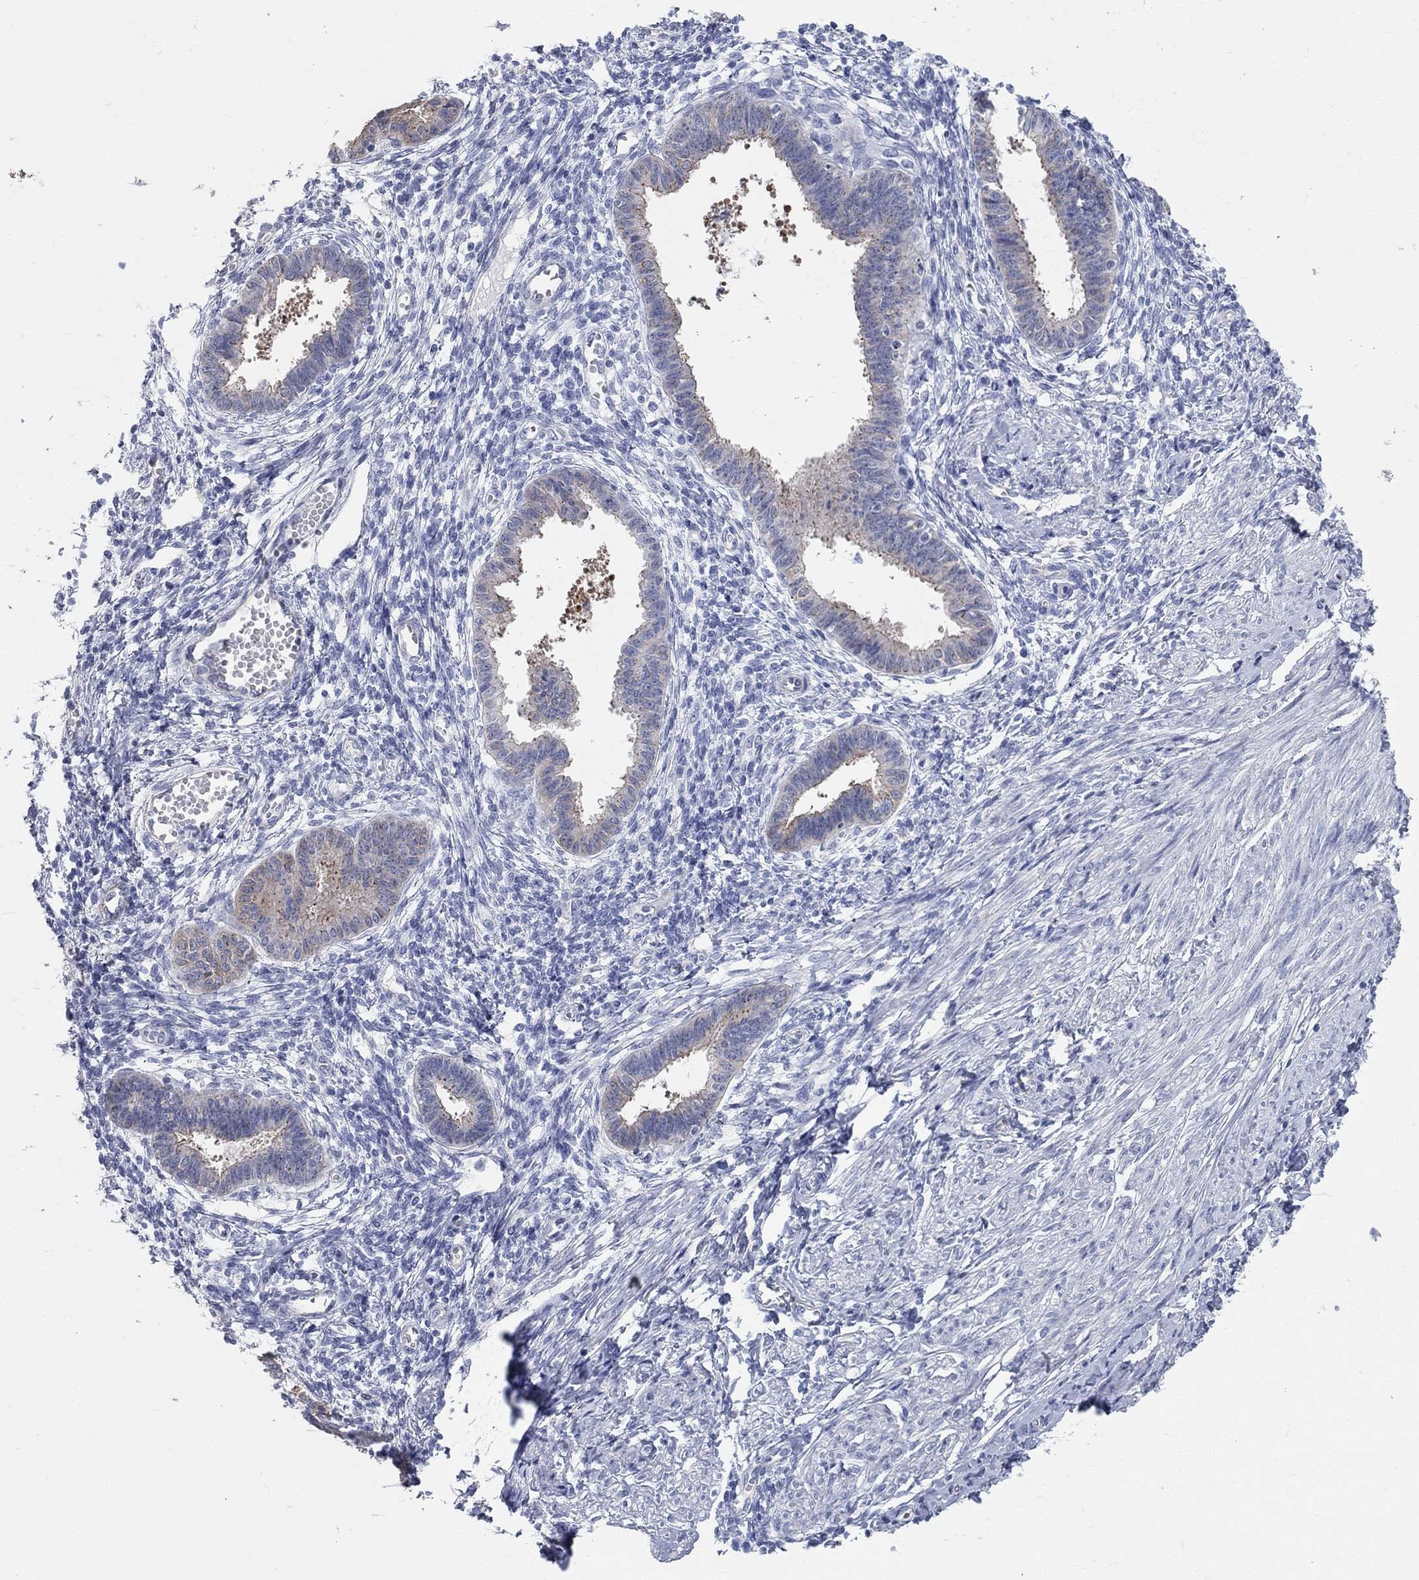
{"staining": {"intensity": "negative", "quantity": "none", "location": "none"}, "tissue": "endometrium", "cell_type": "Cells in endometrial stroma", "image_type": "normal", "snomed": [{"axis": "morphology", "description": "Normal tissue, NOS"}, {"axis": "topography", "description": "Cervix"}, {"axis": "topography", "description": "Endometrium"}], "caption": "IHC histopathology image of normal endometrium: endometrium stained with DAB (3,3'-diaminobenzidine) reveals no significant protein expression in cells in endometrial stroma.", "gene": "AOX1", "patient": {"sex": "female", "age": 37}}